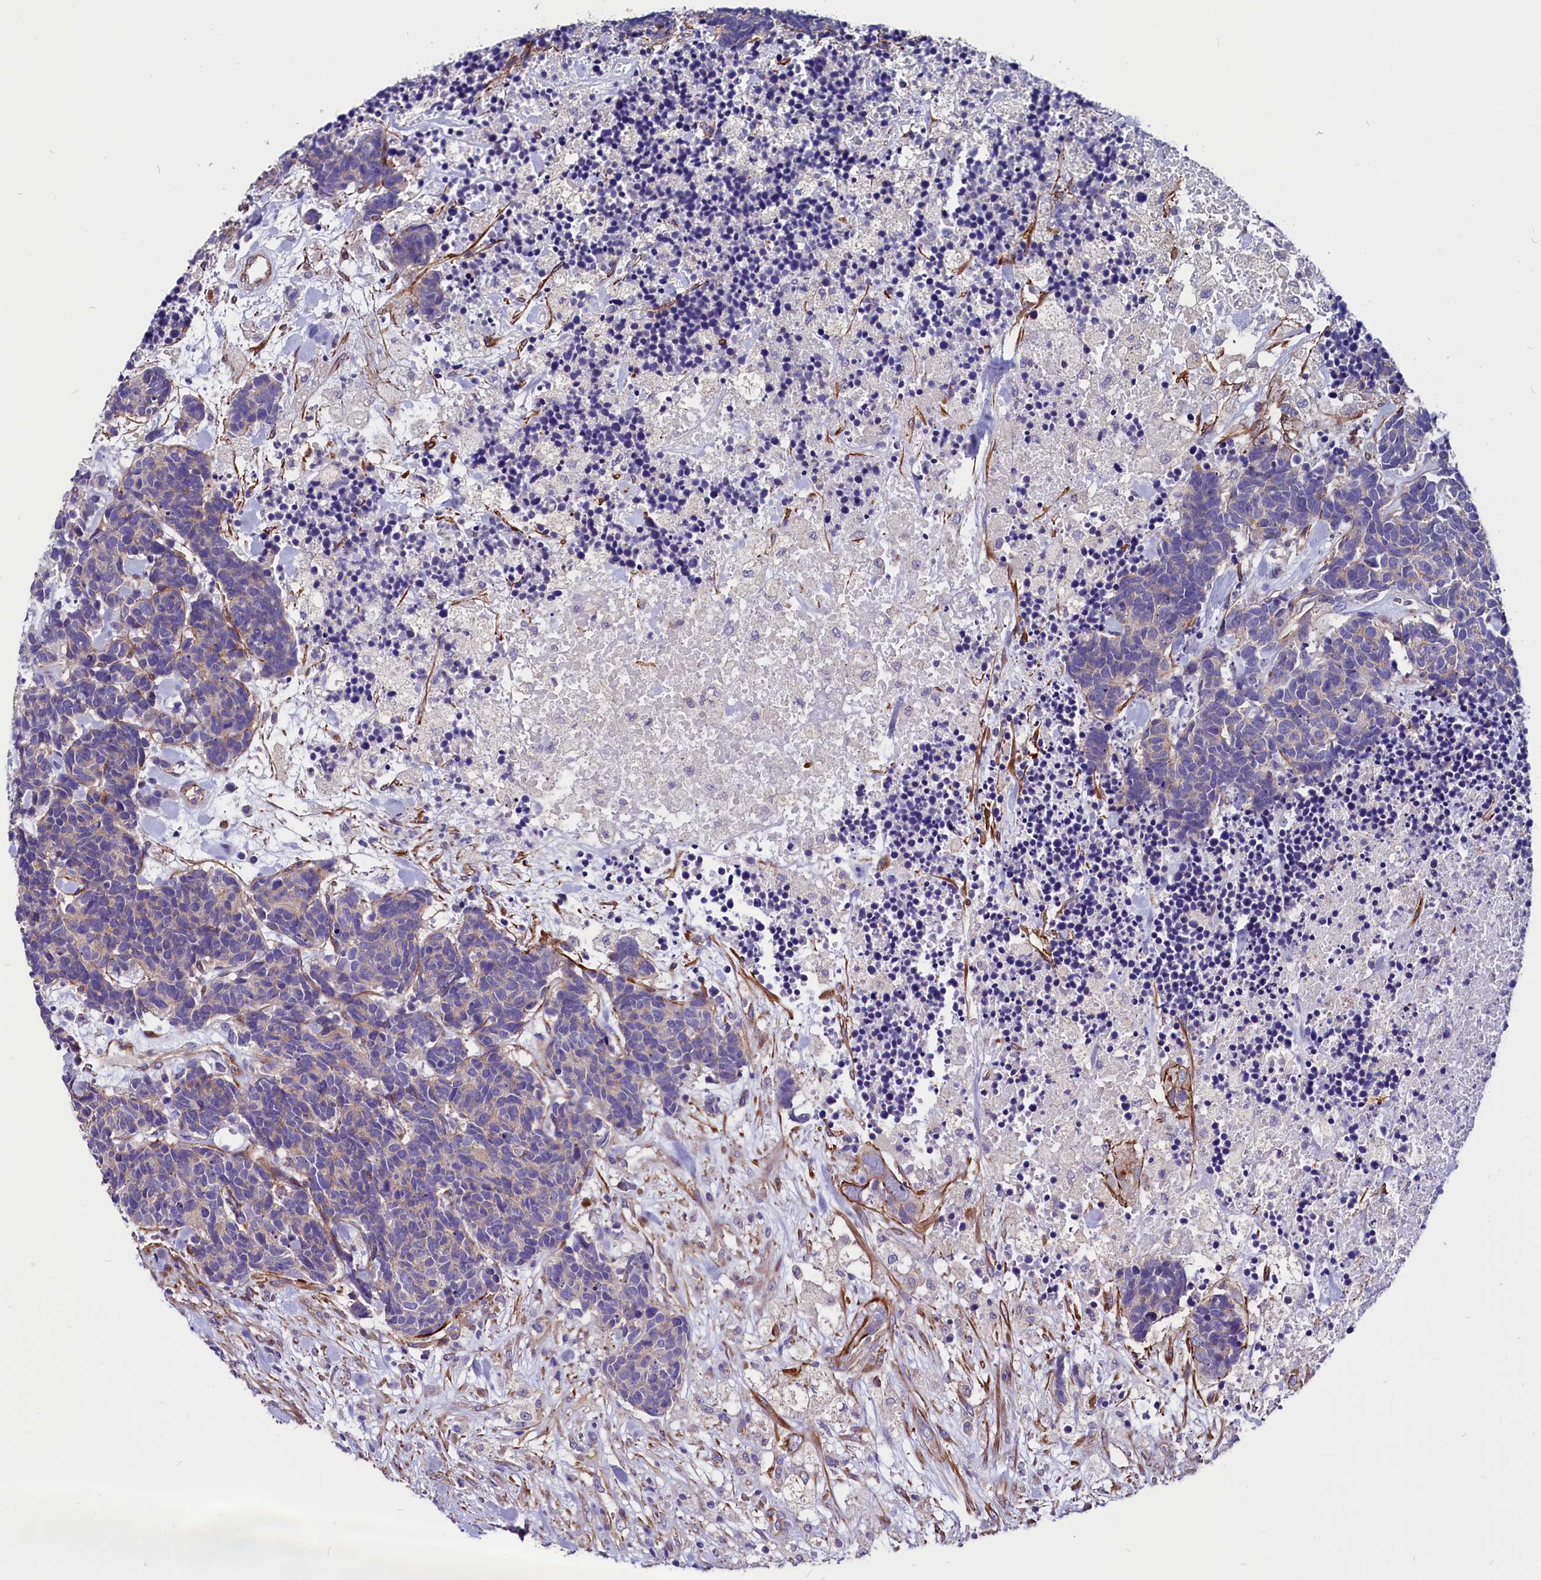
{"staining": {"intensity": "weak", "quantity": "<25%", "location": "cytoplasmic/membranous"}, "tissue": "carcinoid", "cell_type": "Tumor cells", "image_type": "cancer", "snomed": [{"axis": "morphology", "description": "Carcinoma, NOS"}, {"axis": "morphology", "description": "Carcinoid, malignant, NOS"}, {"axis": "topography", "description": "Prostate"}], "caption": "Micrograph shows no significant protein positivity in tumor cells of carcinoid.", "gene": "ZNF749", "patient": {"sex": "male", "age": 57}}